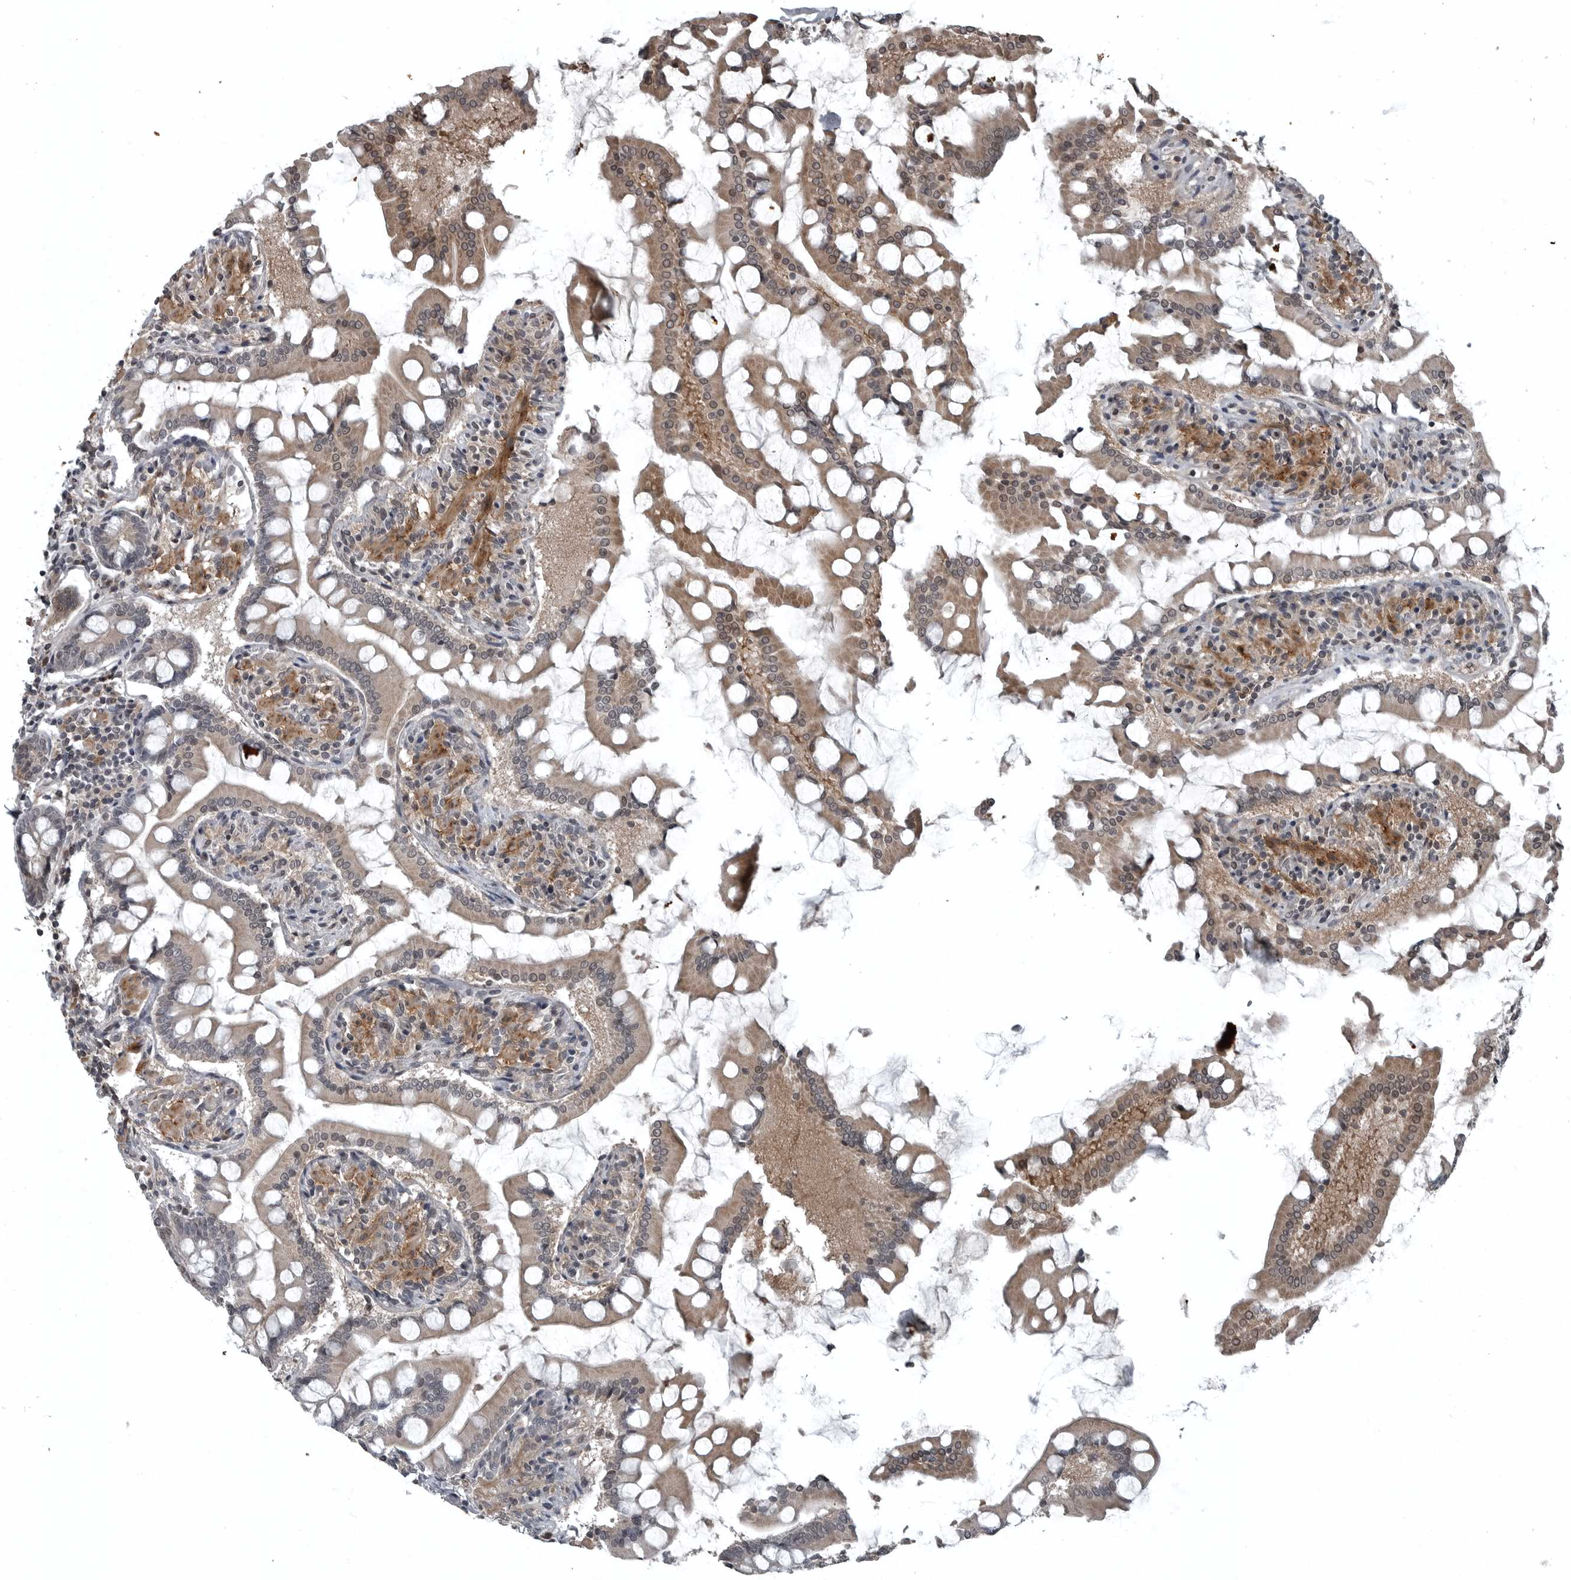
{"staining": {"intensity": "moderate", "quantity": ">75%", "location": "cytoplasmic/membranous,nuclear"}, "tissue": "small intestine", "cell_type": "Glandular cells", "image_type": "normal", "snomed": [{"axis": "morphology", "description": "Normal tissue, NOS"}, {"axis": "topography", "description": "Small intestine"}], "caption": "Immunohistochemistry (DAB (3,3'-diaminobenzidine)) staining of normal human small intestine demonstrates moderate cytoplasmic/membranous,nuclear protein positivity in approximately >75% of glandular cells.", "gene": "GAK", "patient": {"sex": "male", "age": 41}}